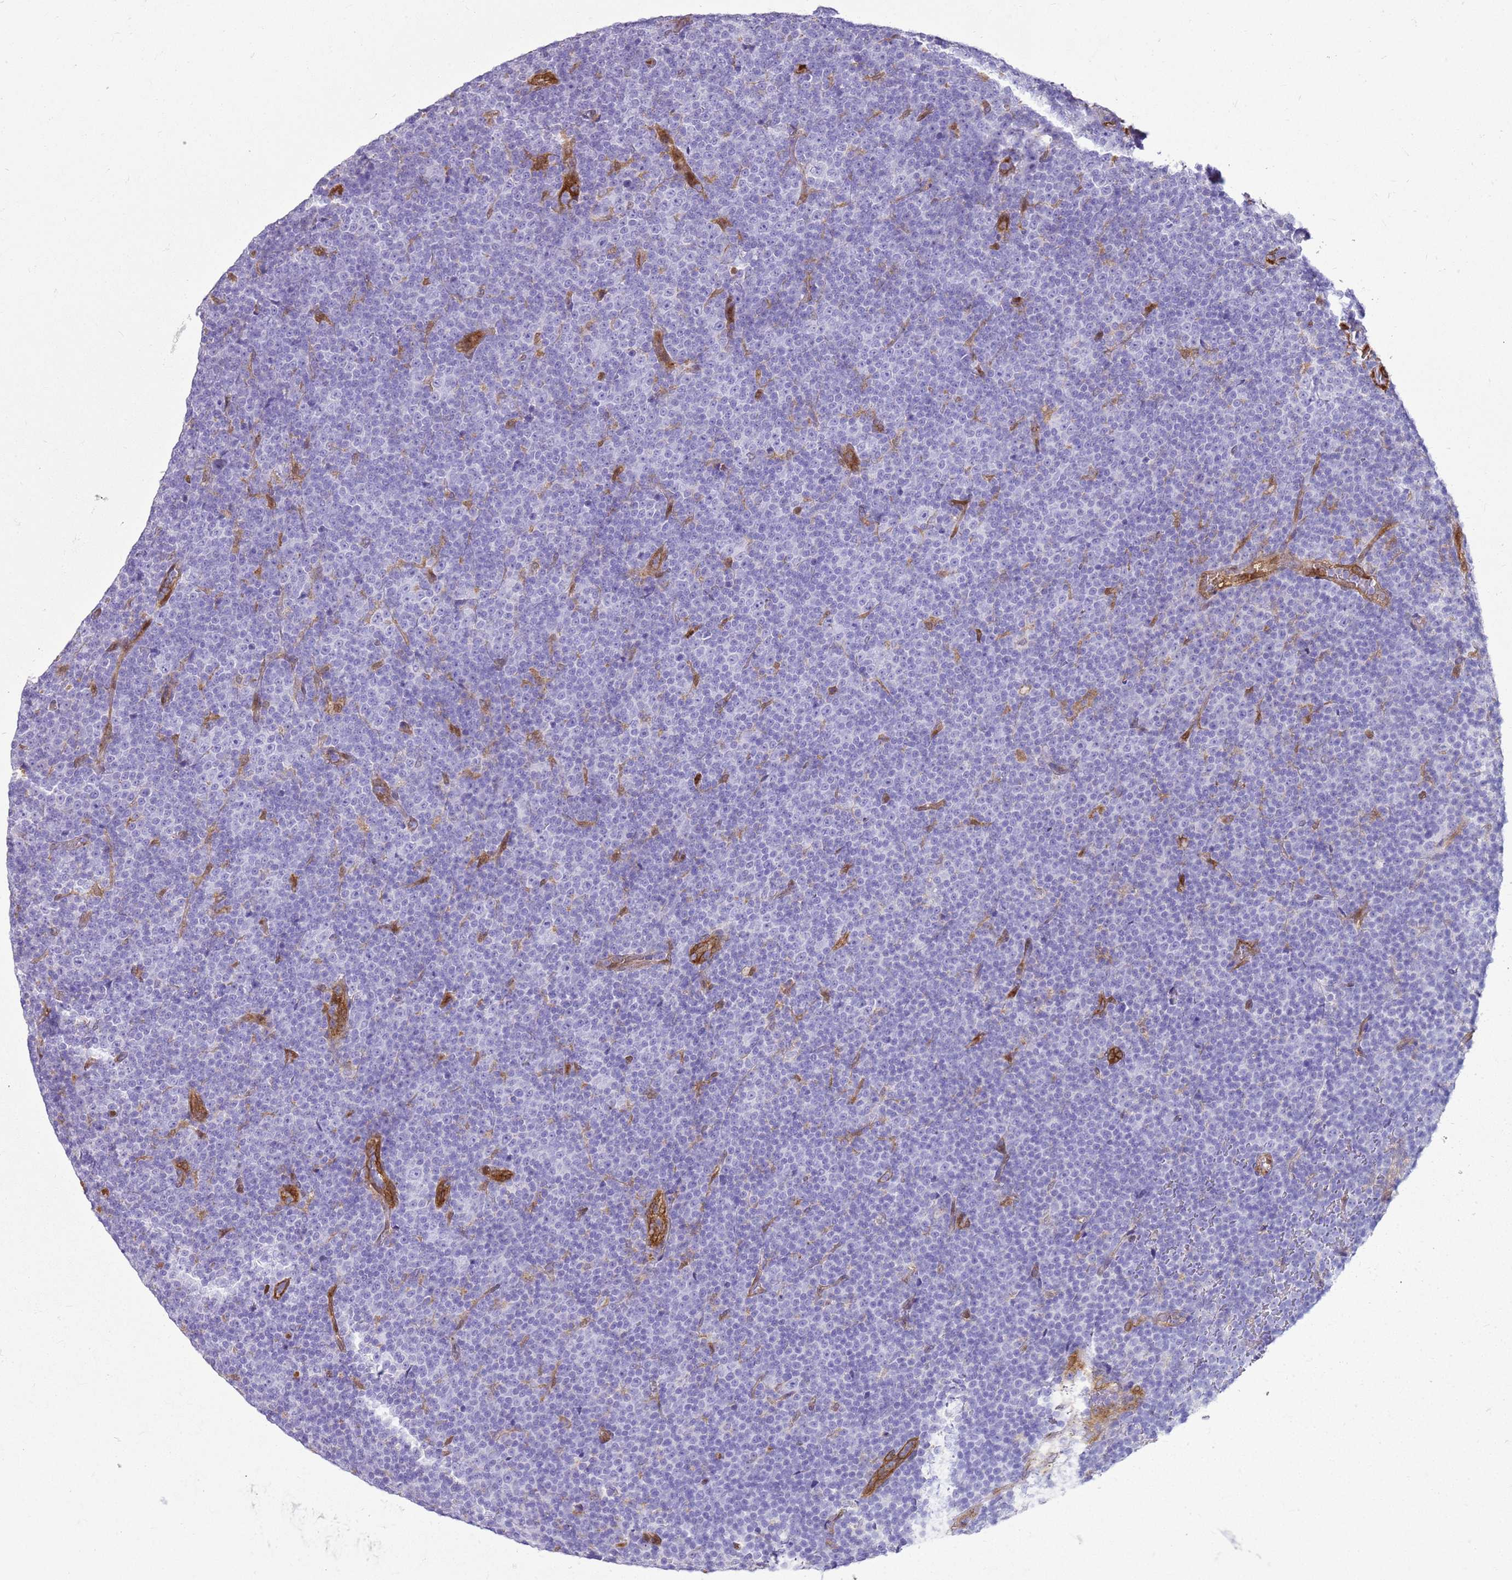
{"staining": {"intensity": "negative", "quantity": "none", "location": "none"}, "tissue": "lymphoma", "cell_type": "Tumor cells", "image_type": "cancer", "snomed": [{"axis": "morphology", "description": "Malignant lymphoma, non-Hodgkin's type, Low grade"}, {"axis": "topography", "description": "Lymph node"}], "caption": "IHC photomicrograph of neoplastic tissue: low-grade malignant lymphoma, non-Hodgkin's type stained with DAB displays no significant protein staining in tumor cells. (DAB (3,3'-diaminobenzidine) IHC, high magnification).", "gene": "SULT1E1", "patient": {"sex": "female", "age": 67}}